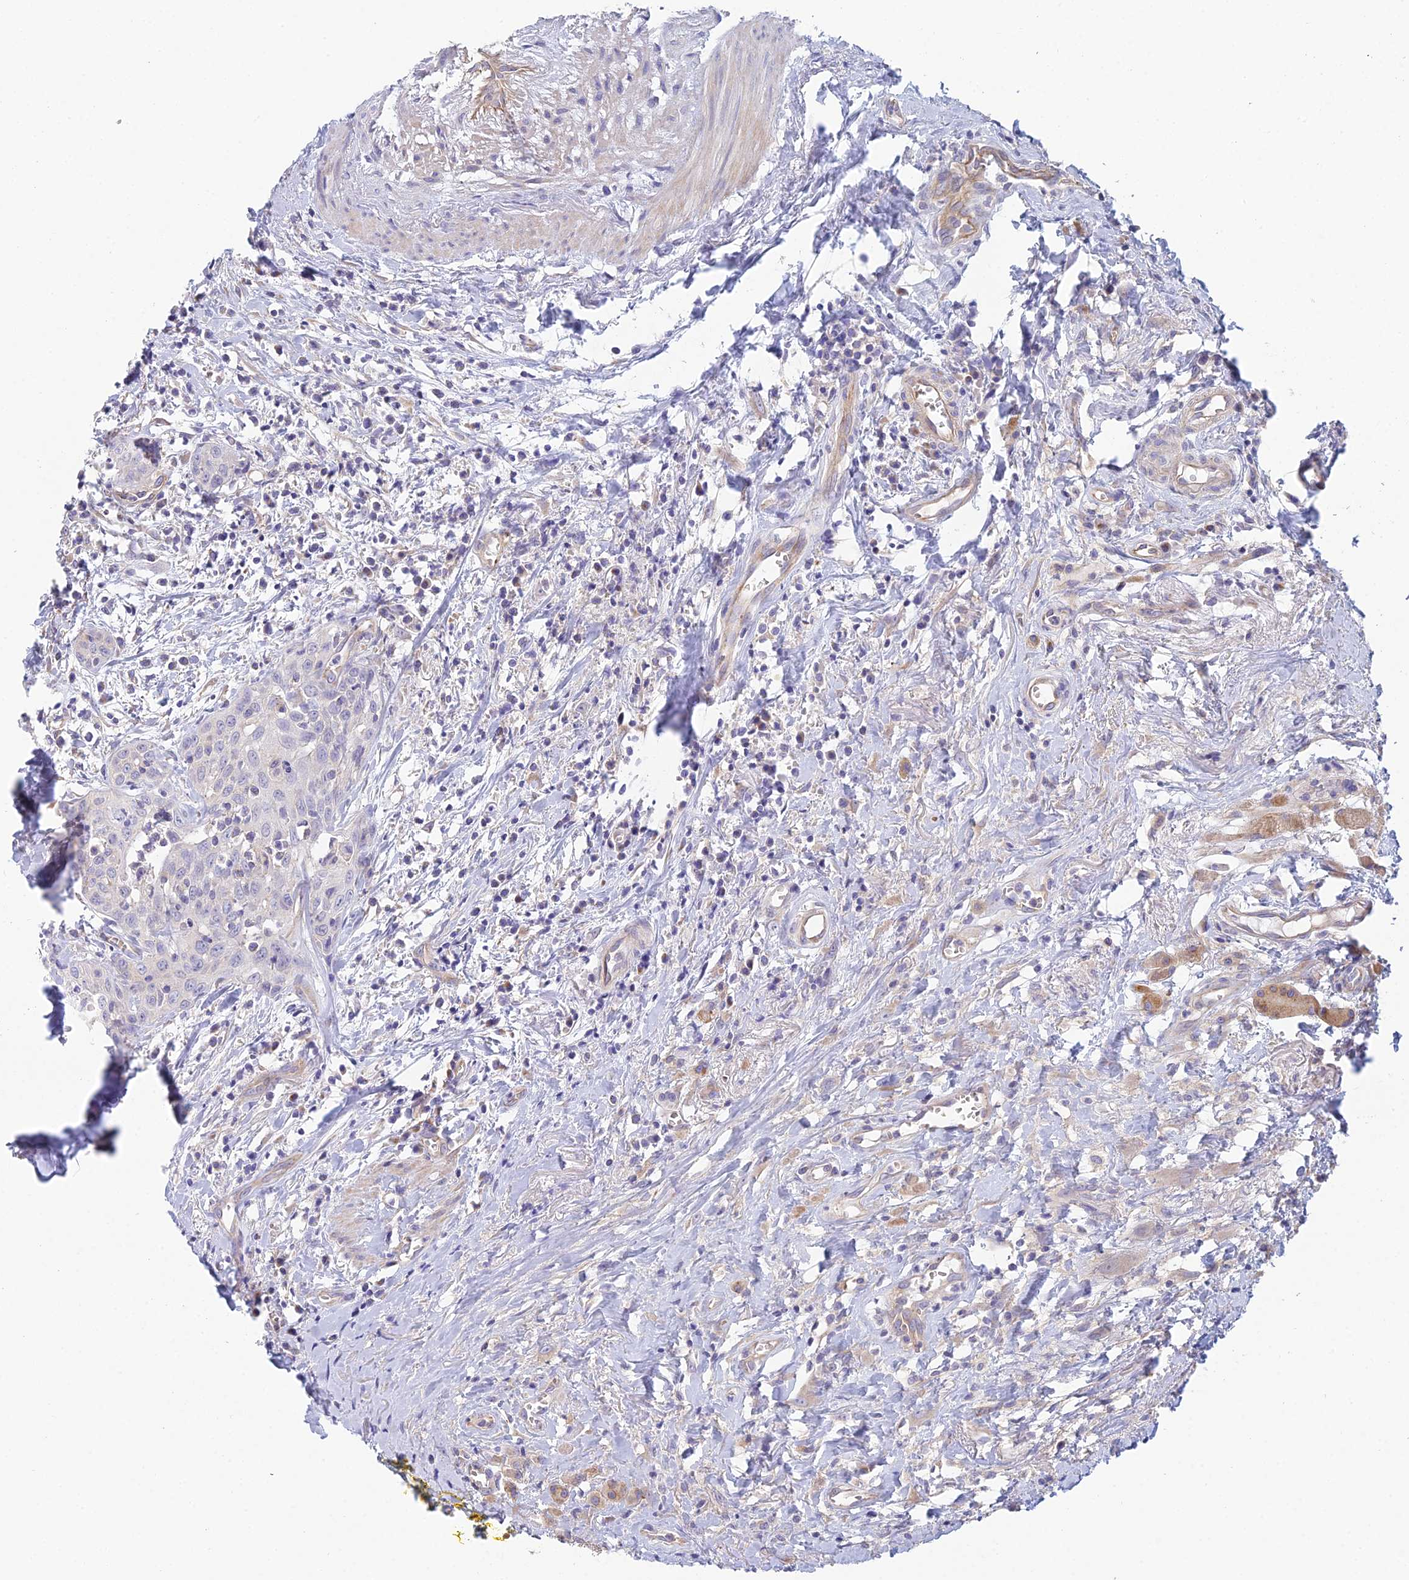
{"staining": {"intensity": "negative", "quantity": "none", "location": "none"}, "tissue": "head and neck cancer", "cell_type": "Tumor cells", "image_type": "cancer", "snomed": [{"axis": "morphology", "description": "Squamous cell carcinoma, NOS"}, {"axis": "topography", "description": "Head-Neck"}], "caption": "Immunohistochemistry micrograph of human head and neck cancer (squamous cell carcinoma) stained for a protein (brown), which exhibits no expression in tumor cells. (DAB (3,3'-diaminobenzidine) immunohistochemistry (IHC), high magnification).", "gene": "ZNF564", "patient": {"sex": "female", "age": 70}}